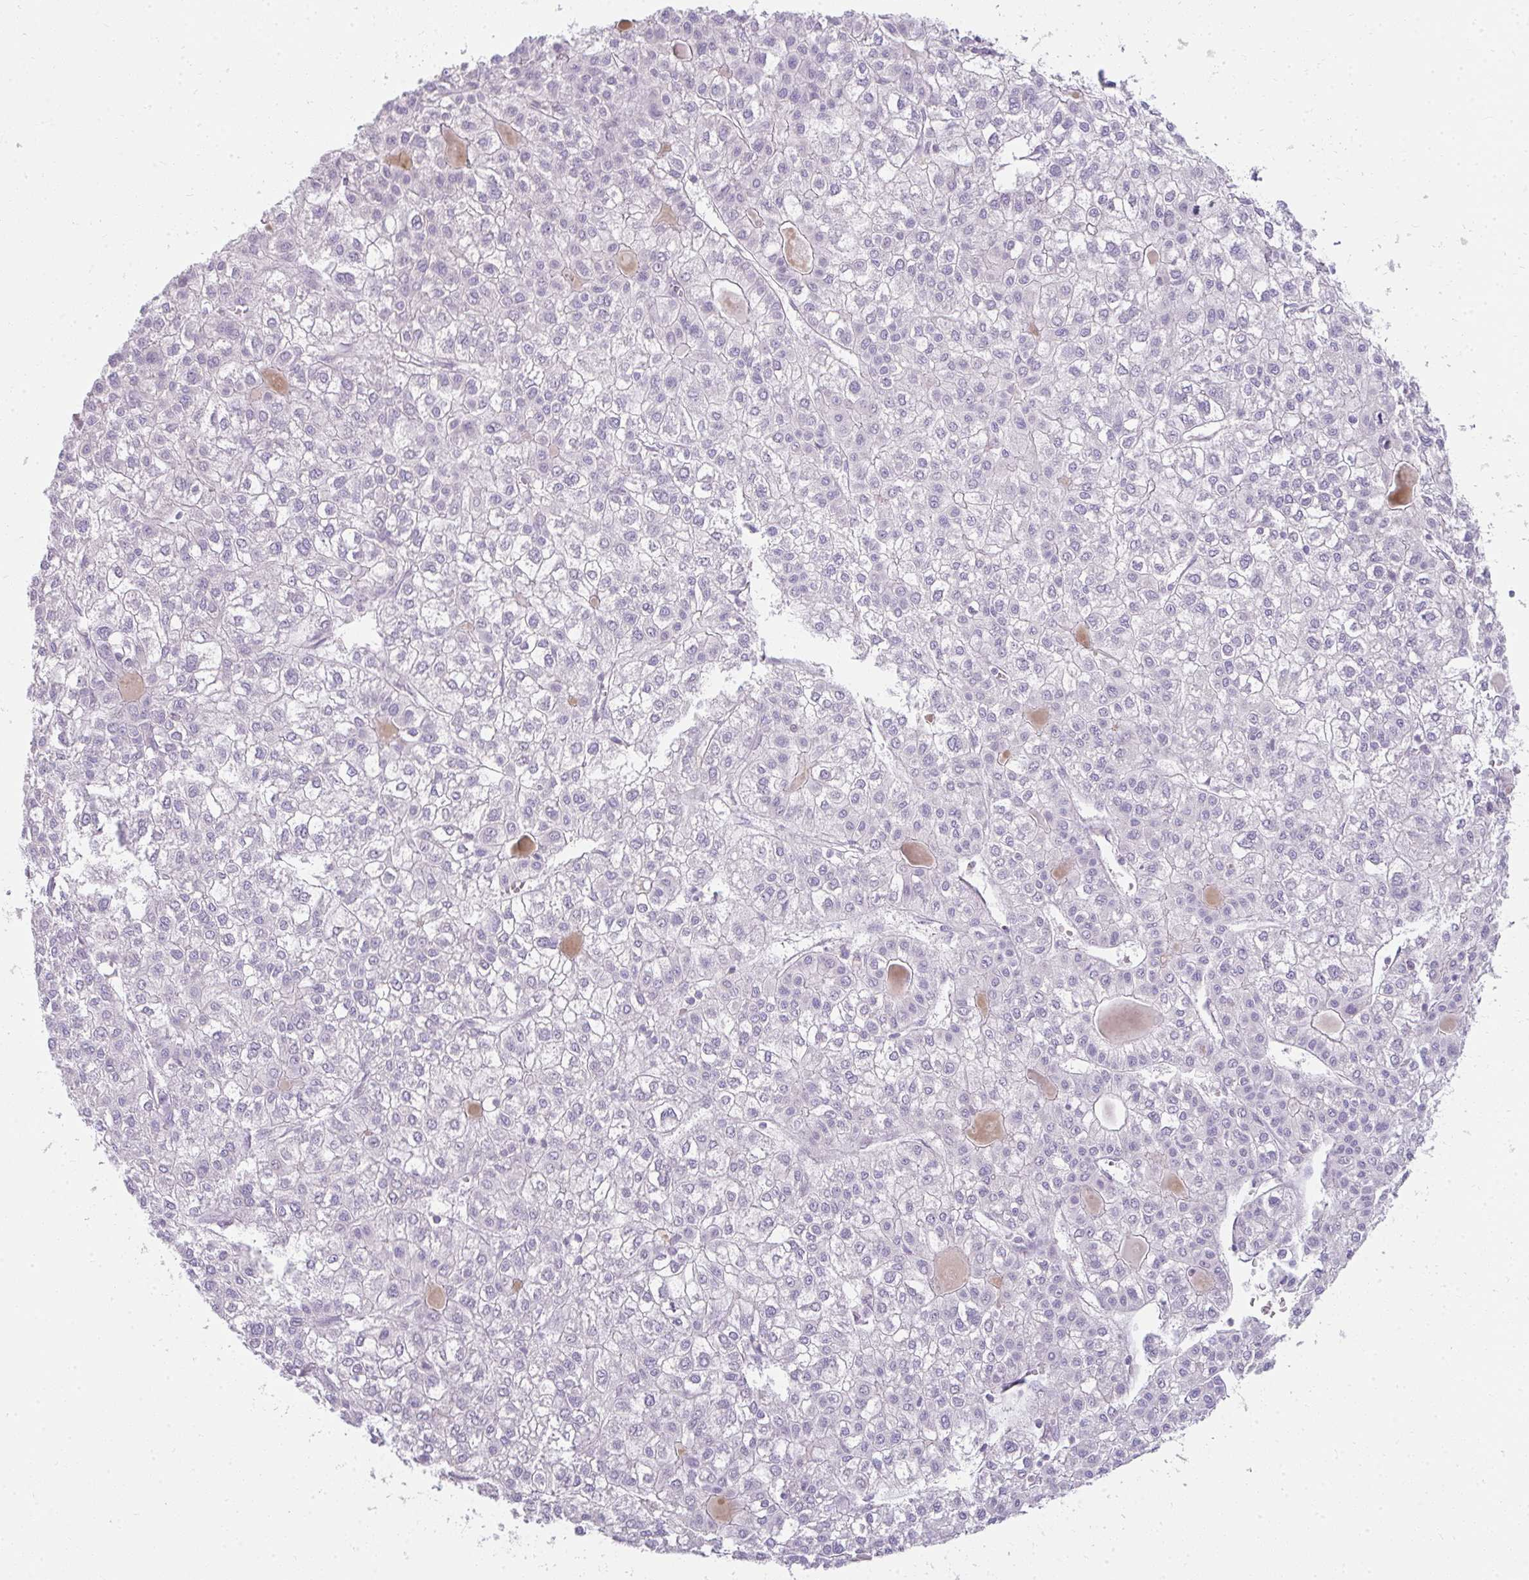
{"staining": {"intensity": "negative", "quantity": "none", "location": "none"}, "tissue": "liver cancer", "cell_type": "Tumor cells", "image_type": "cancer", "snomed": [{"axis": "morphology", "description": "Carcinoma, Hepatocellular, NOS"}, {"axis": "topography", "description": "Liver"}], "caption": "DAB (3,3'-diaminobenzidine) immunohistochemical staining of human liver cancer demonstrates no significant expression in tumor cells.", "gene": "PPP1R3G", "patient": {"sex": "female", "age": 43}}